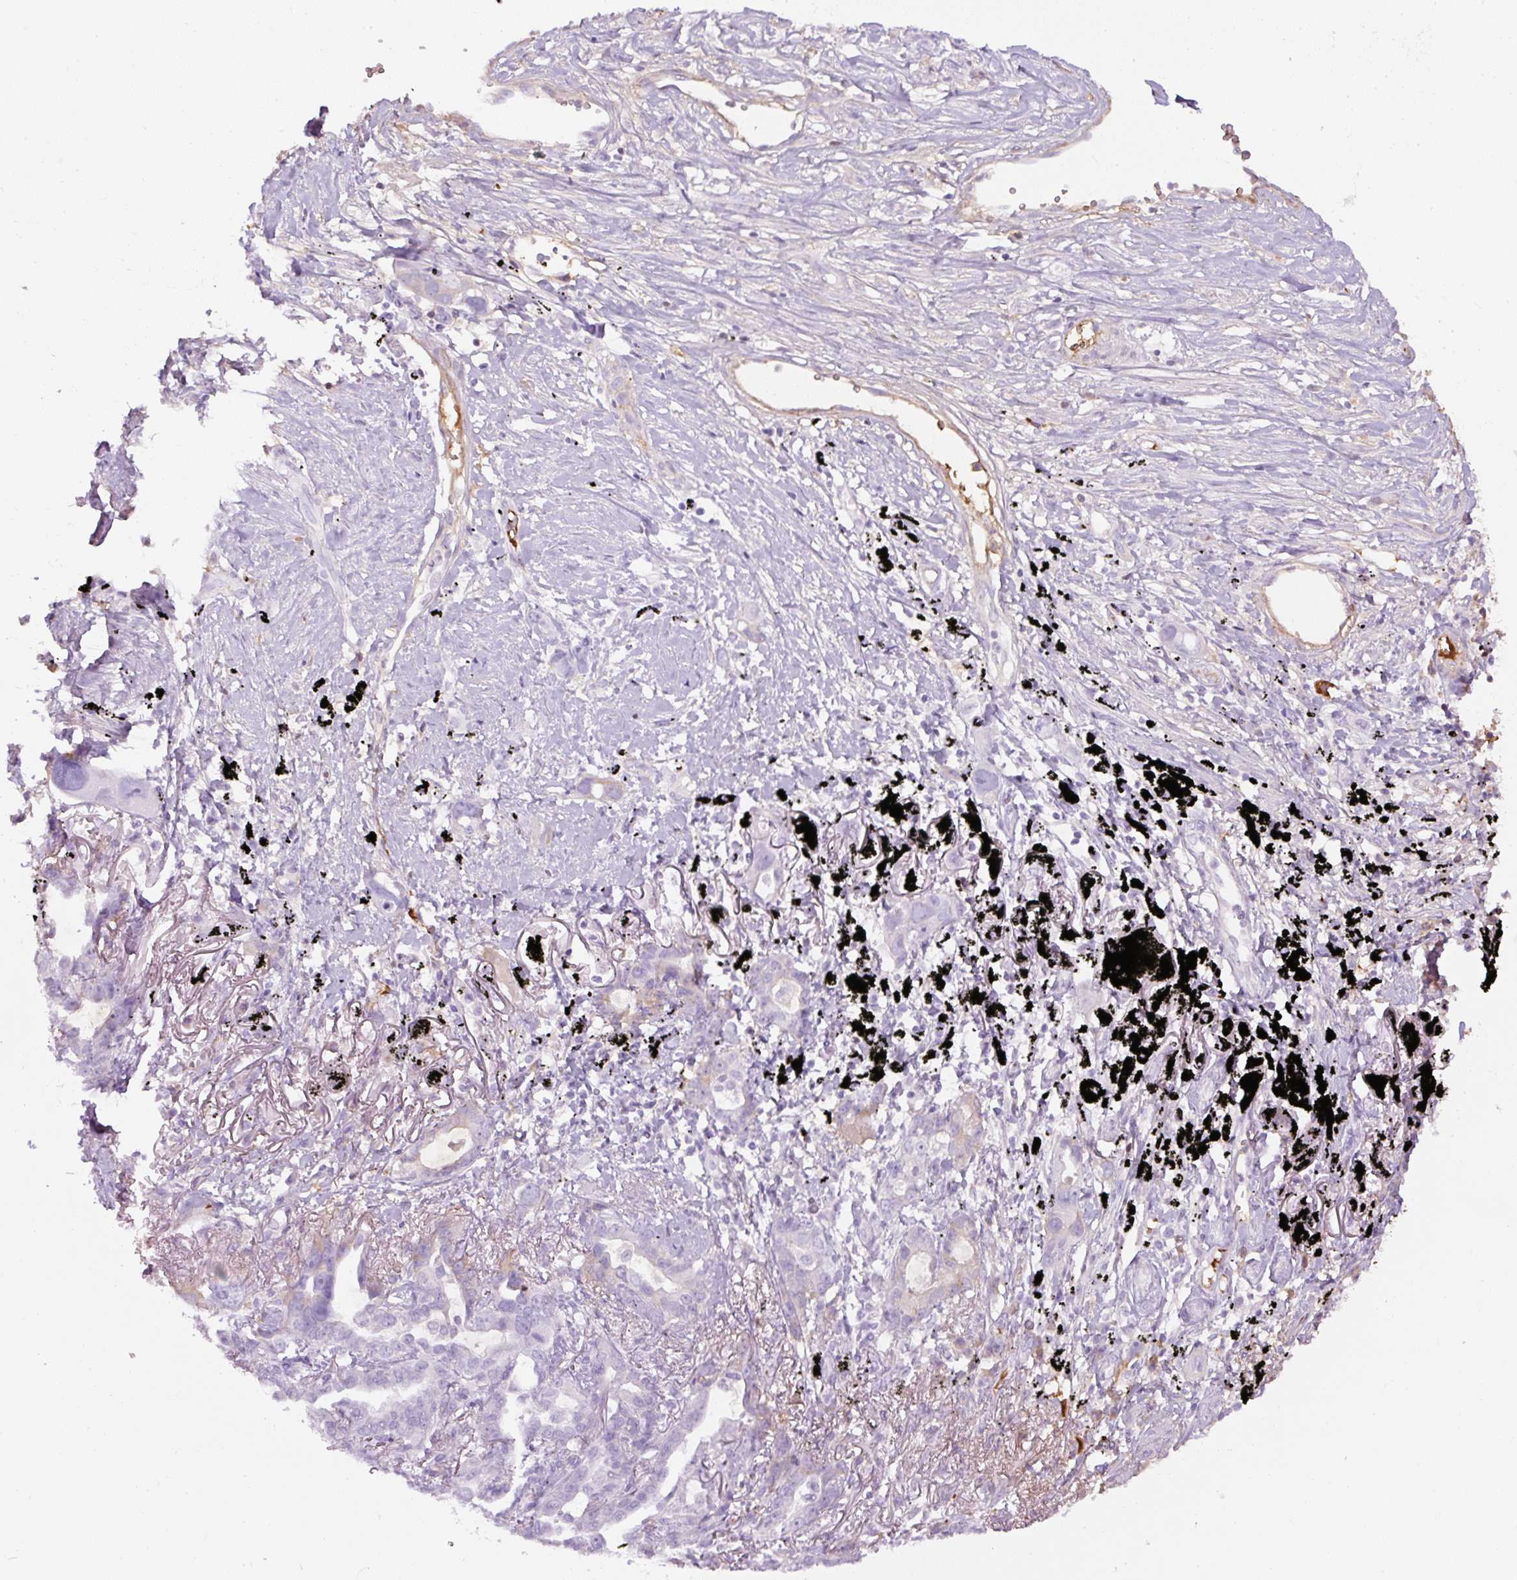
{"staining": {"intensity": "negative", "quantity": "none", "location": "none"}, "tissue": "lung cancer", "cell_type": "Tumor cells", "image_type": "cancer", "snomed": [{"axis": "morphology", "description": "Adenocarcinoma, NOS"}, {"axis": "topography", "description": "Lung"}], "caption": "Human adenocarcinoma (lung) stained for a protein using IHC shows no expression in tumor cells.", "gene": "APOA1", "patient": {"sex": "male", "age": 67}}